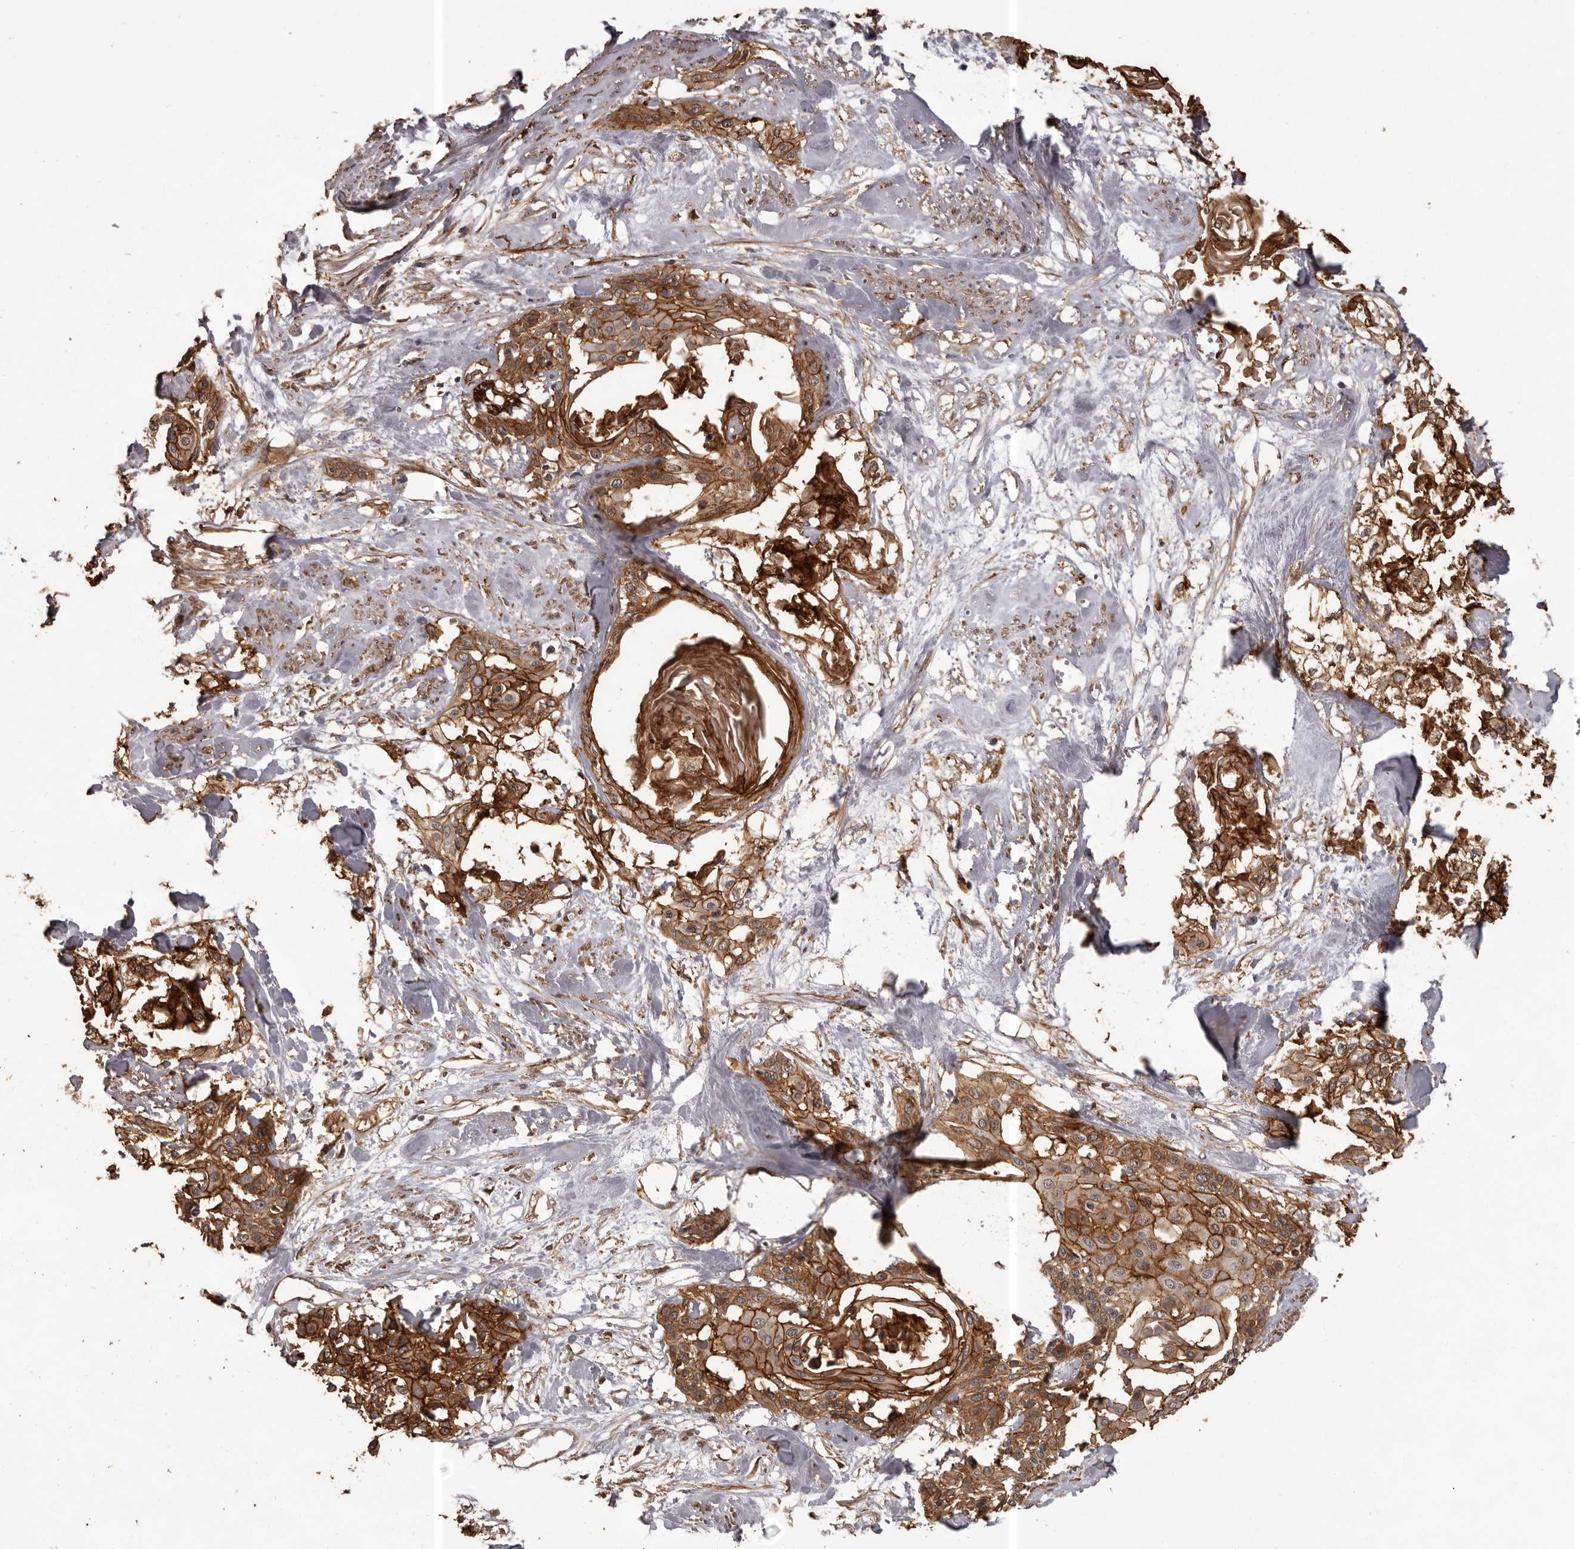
{"staining": {"intensity": "strong", "quantity": ">75%", "location": "cytoplasmic/membranous"}, "tissue": "cervical cancer", "cell_type": "Tumor cells", "image_type": "cancer", "snomed": [{"axis": "morphology", "description": "Squamous cell carcinoma, NOS"}, {"axis": "topography", "description": "Cervix"}], "caption": "Tumor cells display strong cytoplasmic/membranous positivity in approximately >75% of cells in cervical cancer.", "gene": "SLITRK6", "patient": {"sex": "female", "age": 57}}